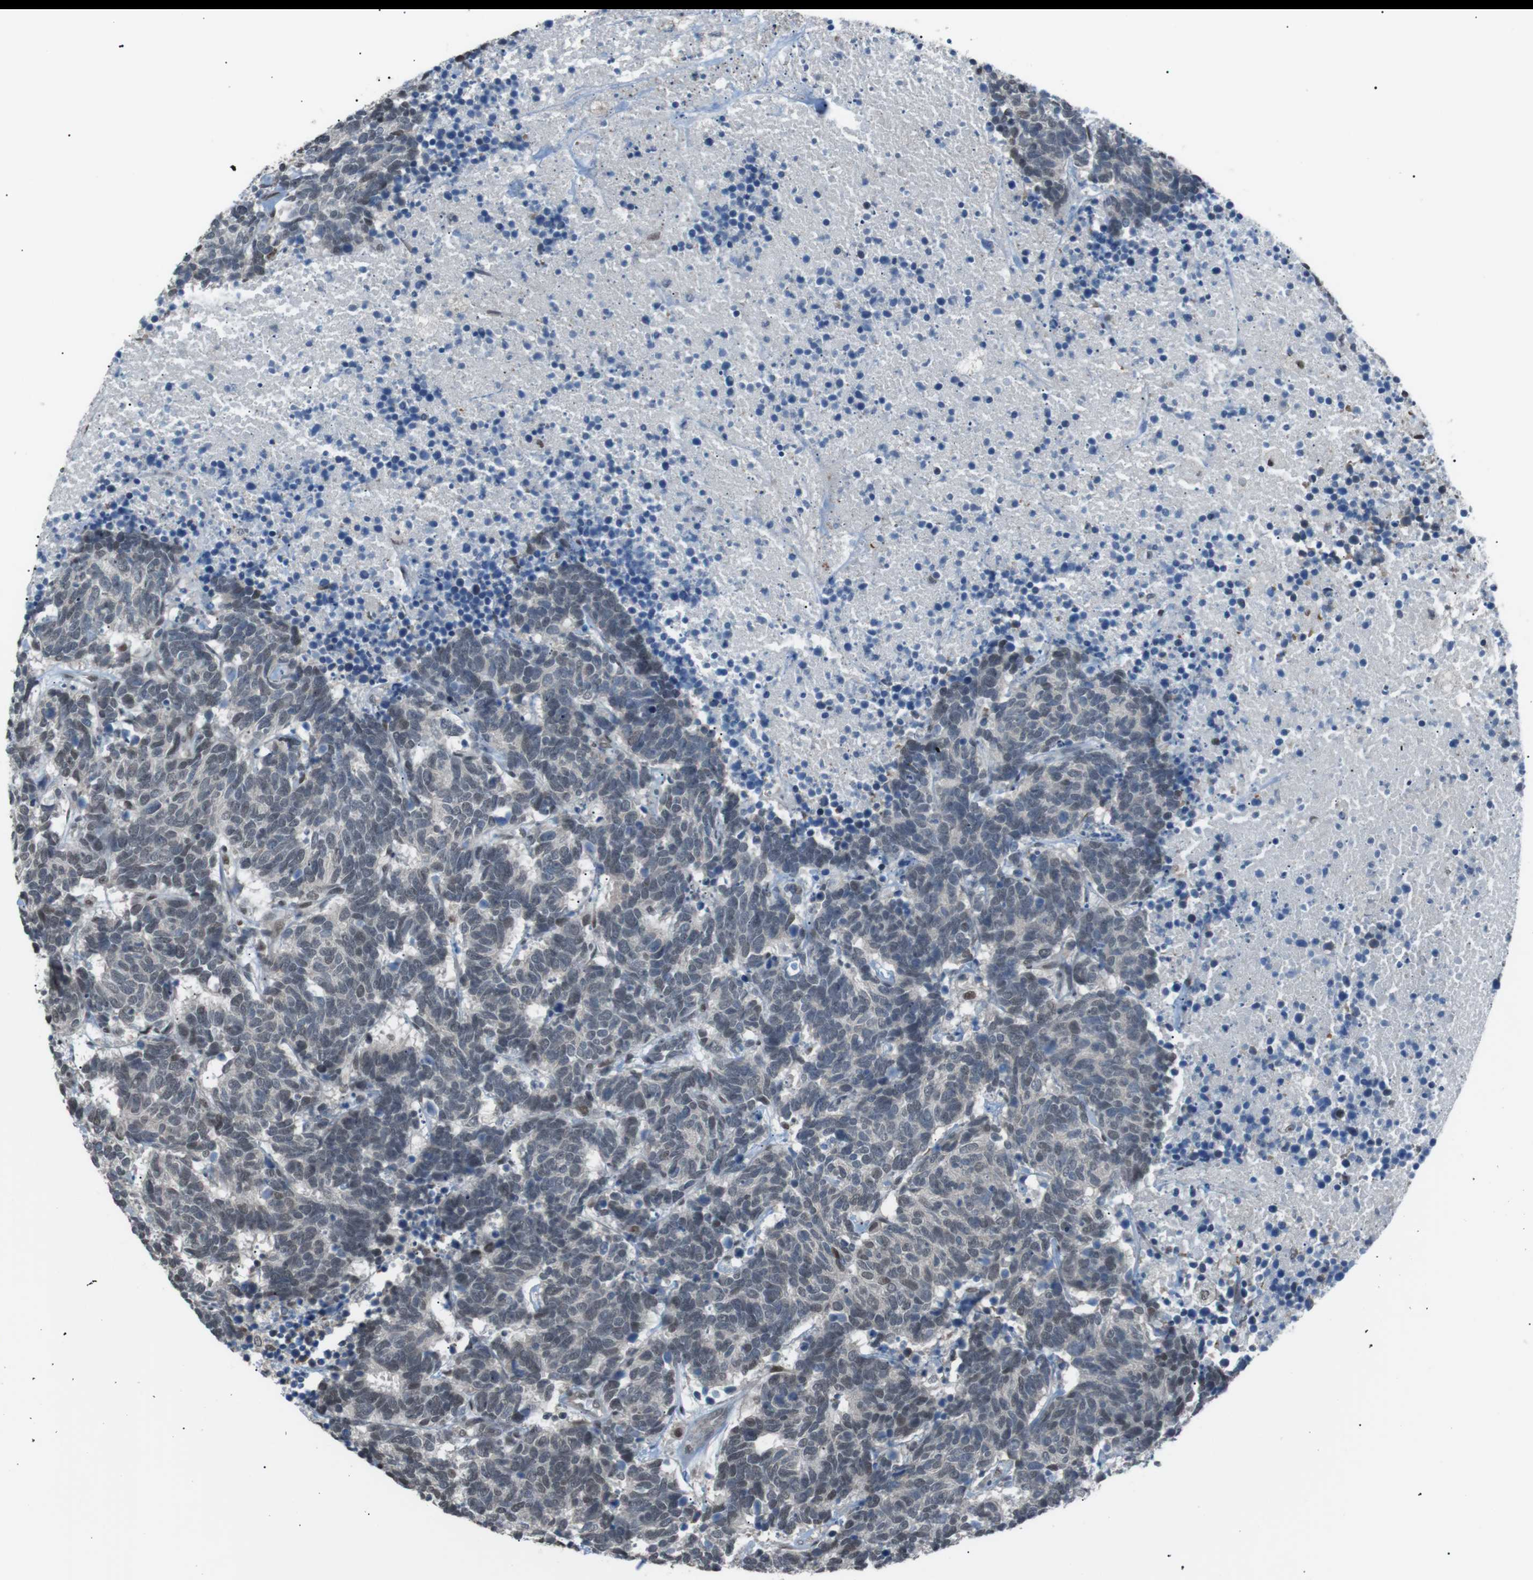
{"staining": {"intensity": "negative", "quantity": "none", "location": "none"}, "tissue": "carcinoid", "cell_type": "Tumor cells", "image_type": "cancer", "snomed": [{"axis": "morphology", "description": "Carcinoma, NOS"}, {"axis": "morphology", "description": "Carcinoid, malignant, NOS"}, {"axis": "topography", "description": "Urinary bladder"}], "caption": "The IHC micrograph has no significant positivity in tumor cells of carcinoid tissue.", "gene": "SRPK2", "patient": {"sex": "male", "age": 57}}